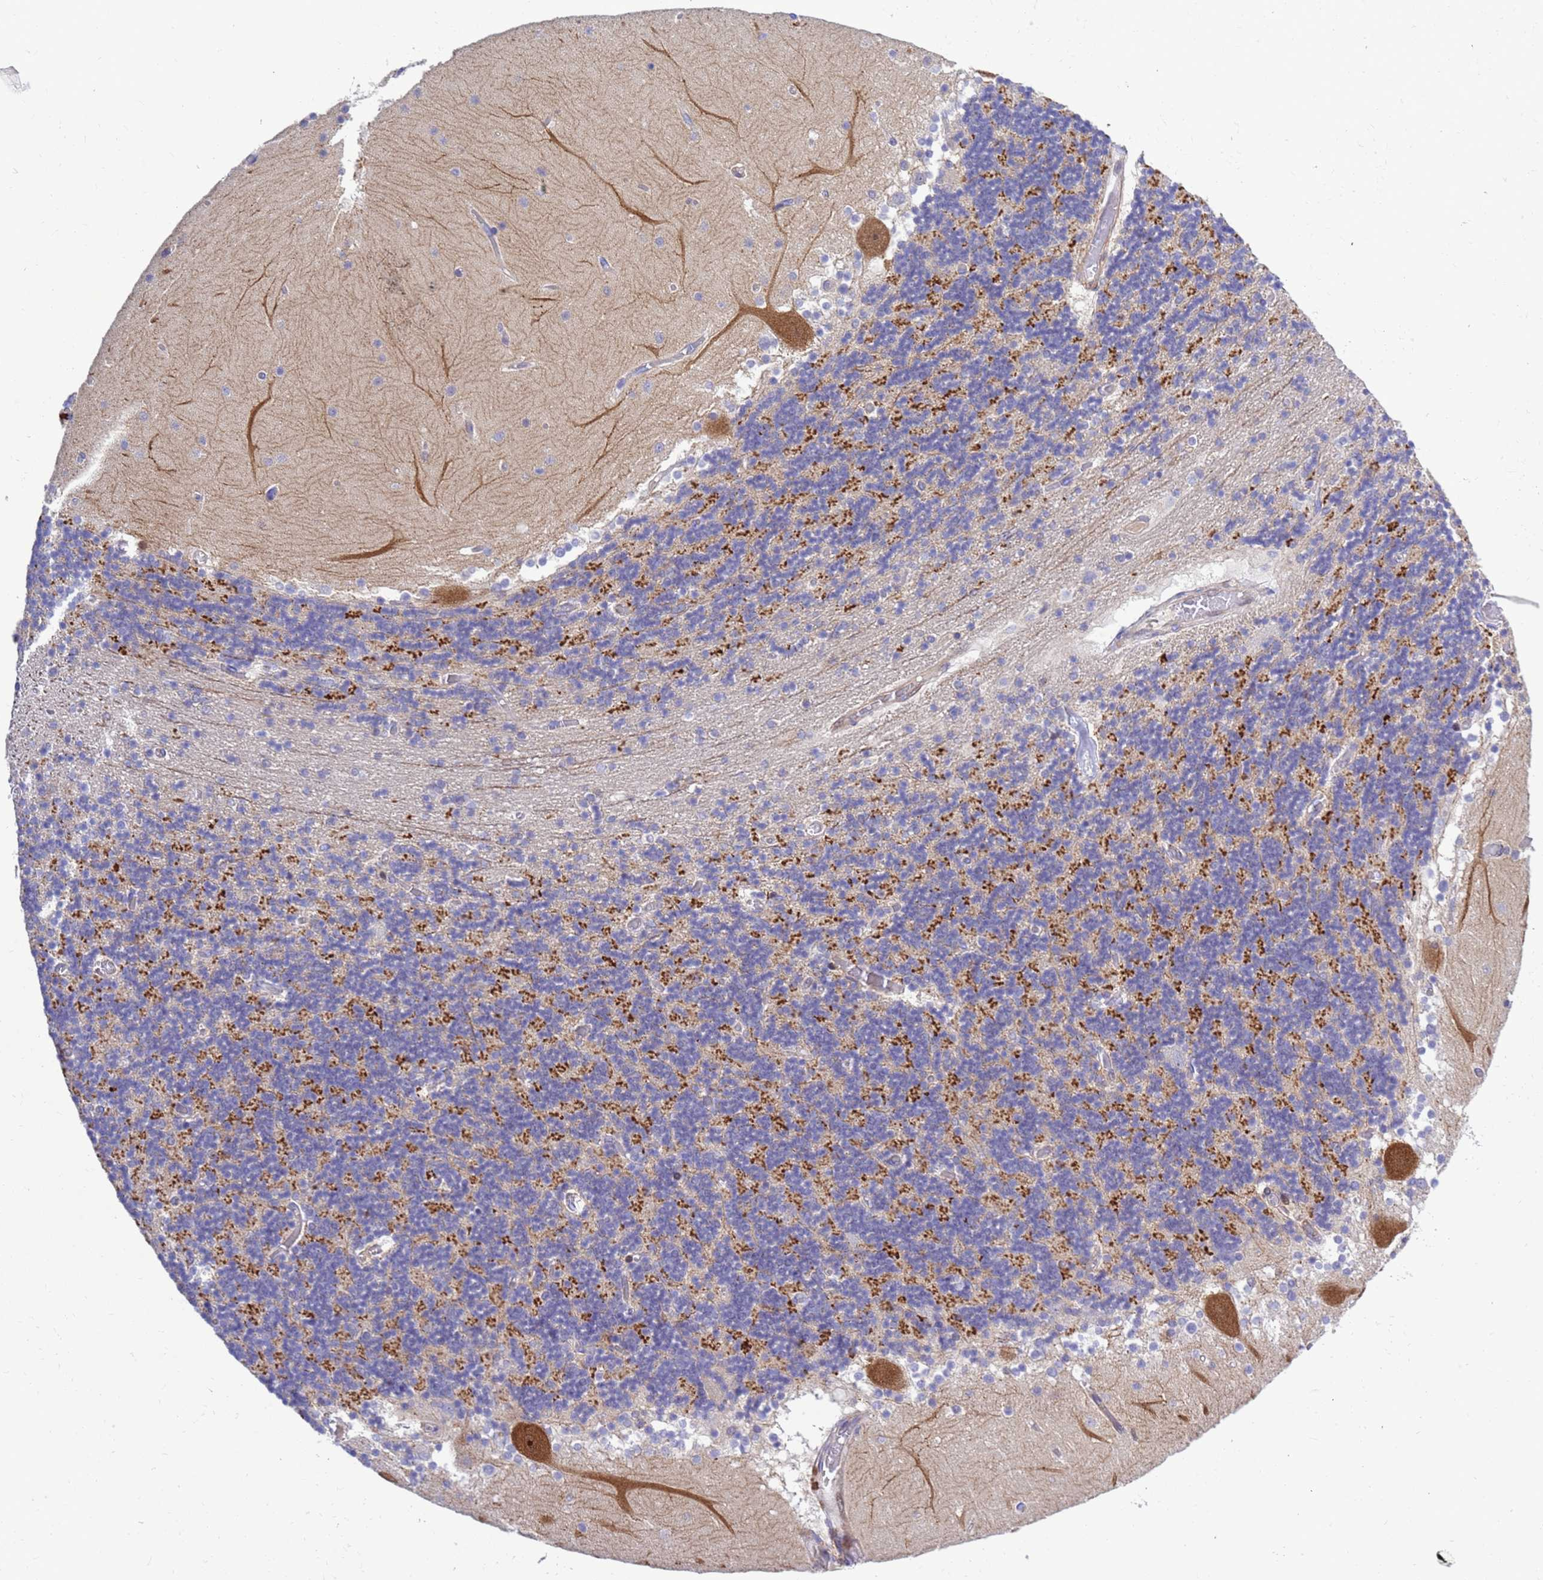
{"staining": {"intensity": "strong", "quantity": "25%-75%", "location": "cytoplasmic/membranous"}, "tissue": "cerebellum", "cell_type": "Cells in granular layer", "image_type": "normal", "snomed": [{"axis": "morphology", "description": "Normal tissue, NOS"}, {"axis": "topography", "description": "Cerebellum"}], "caption": "Immunohistochemistry (IHC) image of benign human cerebellum stained for a protein (brown), which shows high levels of strong cytoplasmic/membranous positivity in about 25%-75% of cells in granular layer.", "gene": "FOXRED1", "patient": {"sex": "female", "age": 28}}